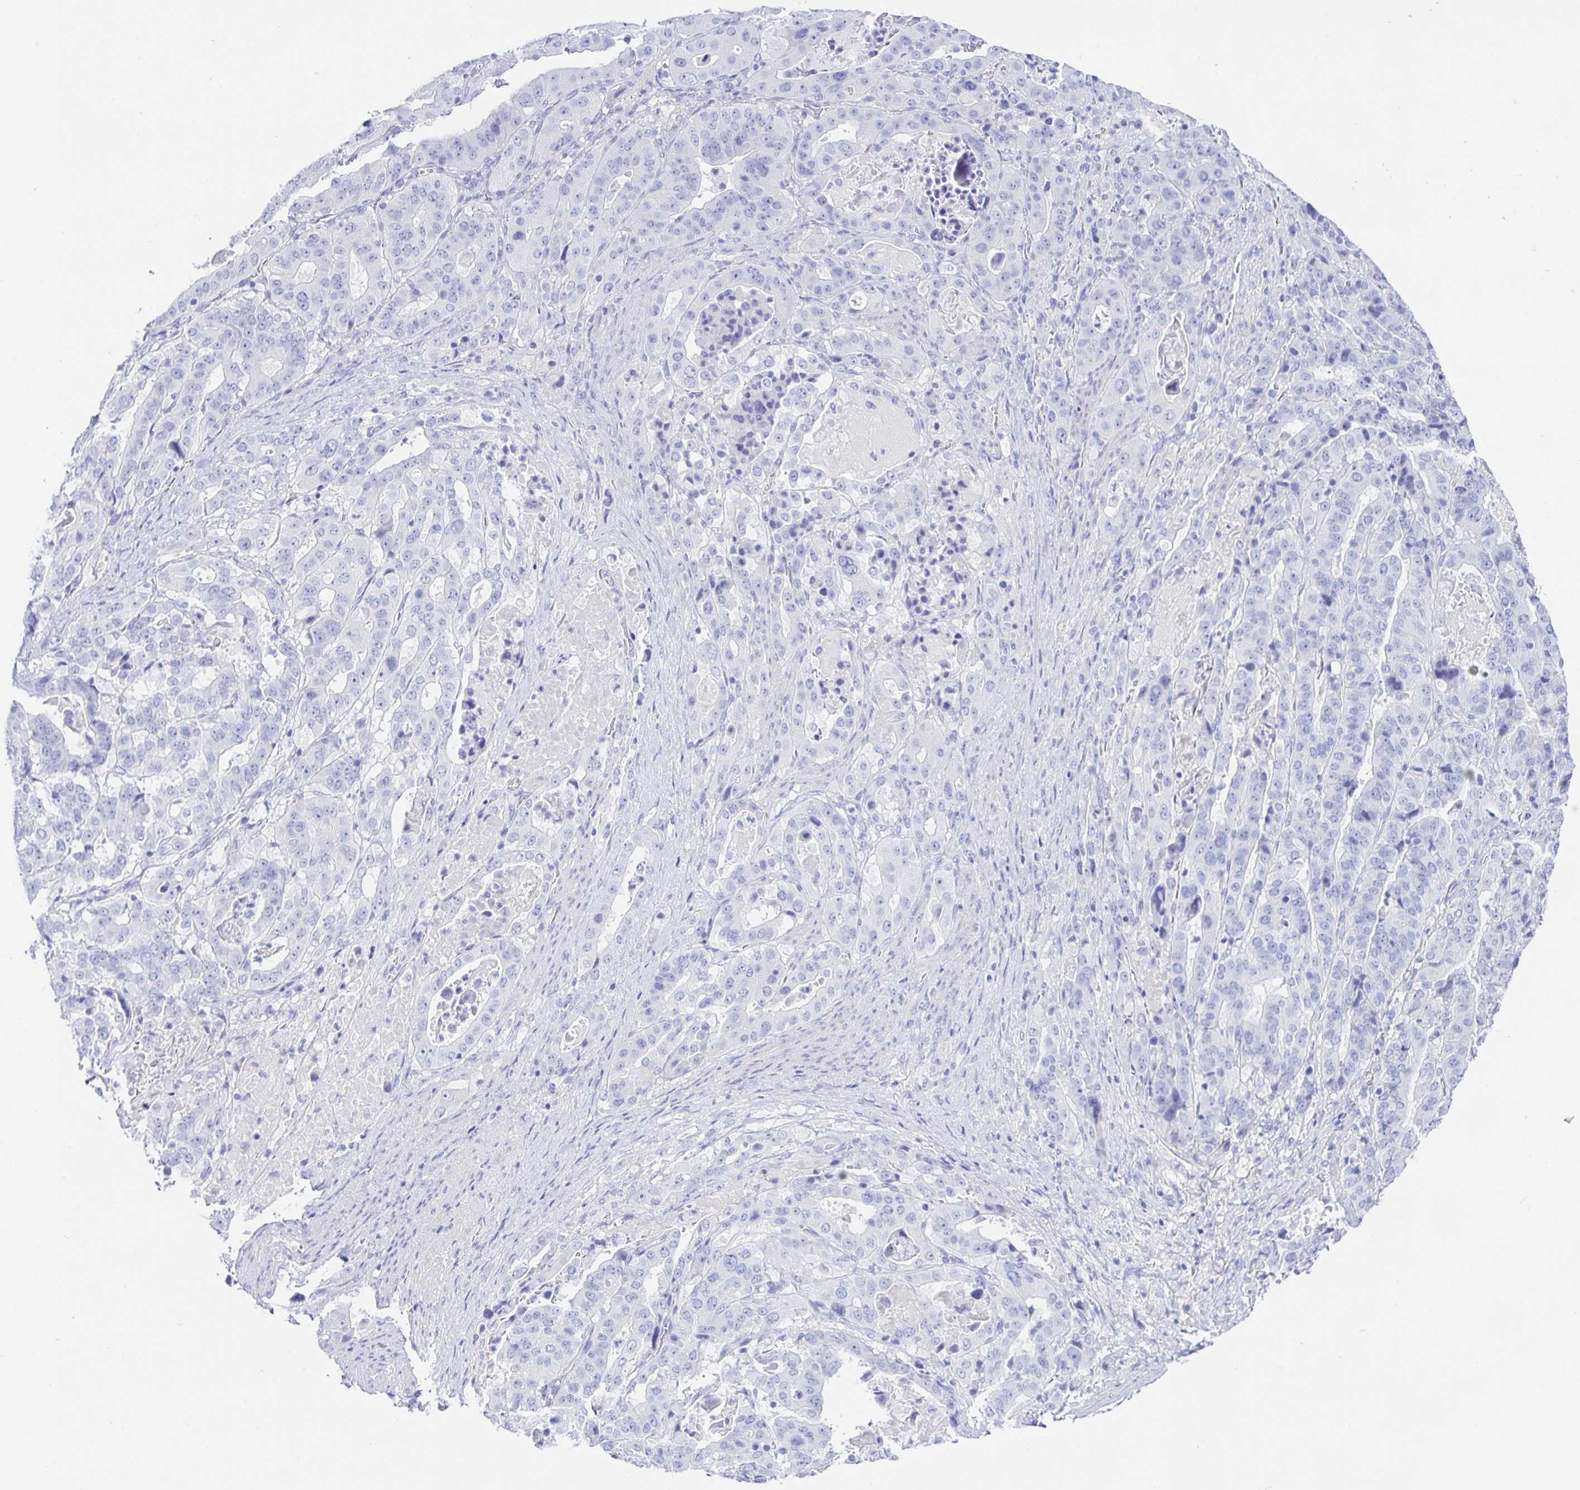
{"staining": {"intensity": "negative", "quantity": "none", "location": "none"}, "tissue": "stomach cancer", "cell_type": "Tumor cells", "image_type": "cancer", "snomed": [{"axis": "morphology", "description": "Adenocarcinoma, NOS"}, {"axis": "topography", "description": "Stomach"}], "caption": "Immunohistochemistry (IHC) histopathology image of neoplastic tissue: stomach cancer (adenocarcinoma) stained with DAB demonstrates no significant protein staining in tumor cells. (DAB (3,3'-diaminobenzidine) IHC with hematoxylin counter stain).", "gene": "KCNH6", "patient": {"sex": "male", "age": 48}}